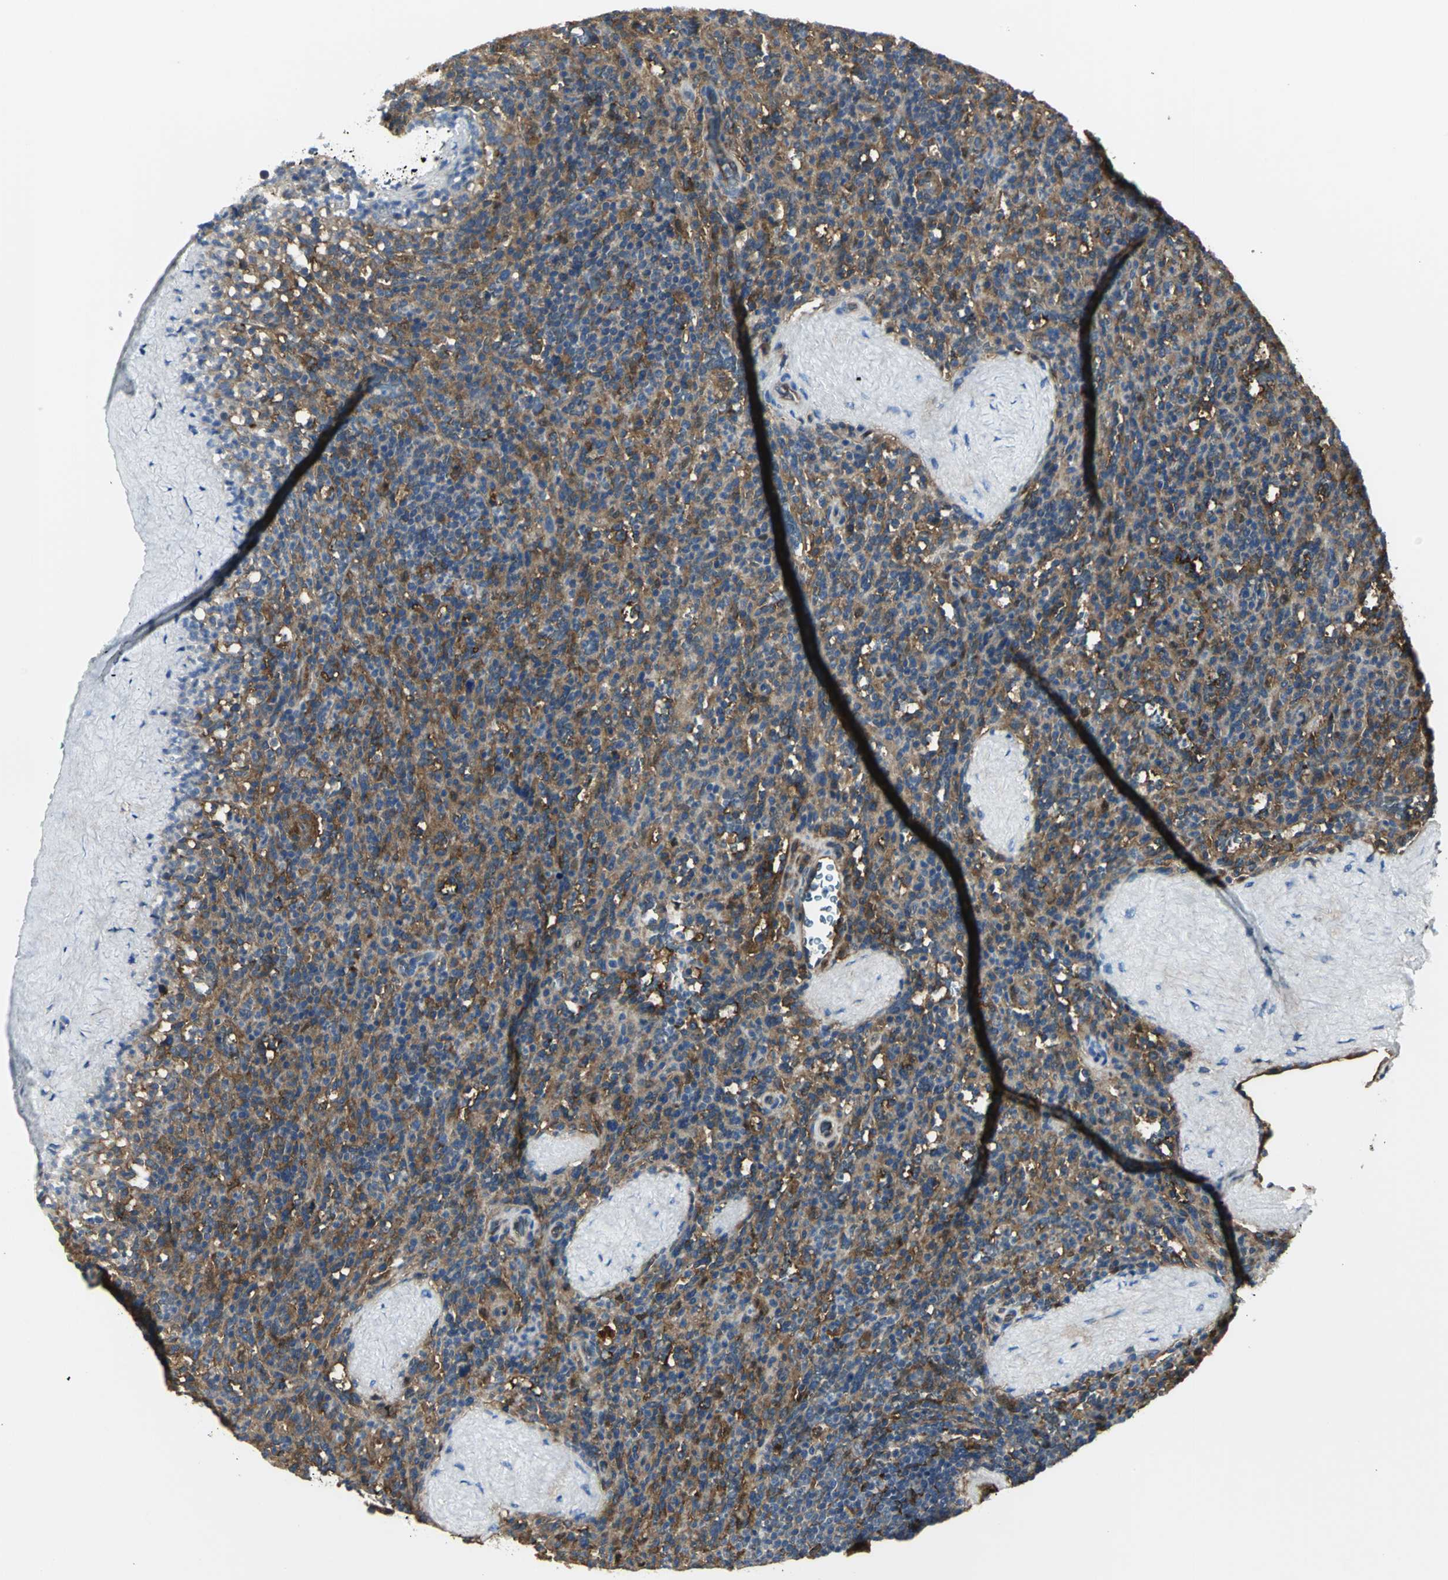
{"staining": {"intensity": "moderate", "quantity": "25%-75%", "location": "cytoplasmic/membranous"}, "tissue": "spleen", "cell_type": "Cells in red pulp", "image_type": "normal", "snomed": [{"axis": "morphology", "description": "Normal tissue, NOS"}, {"axis": "topography", "description": "Spleen"}], "caption": "Immunohistochemical staining of unremarkable human spleen displays medium levels of moderate cytoplasmic/membranous positivity in about 25%-75% of cells in red pulp. (DAB = brown stain, brightfield microscopy at high magnification).", "gene": "CHRNB1", "patient": {"sex": "male", "age": 36}}